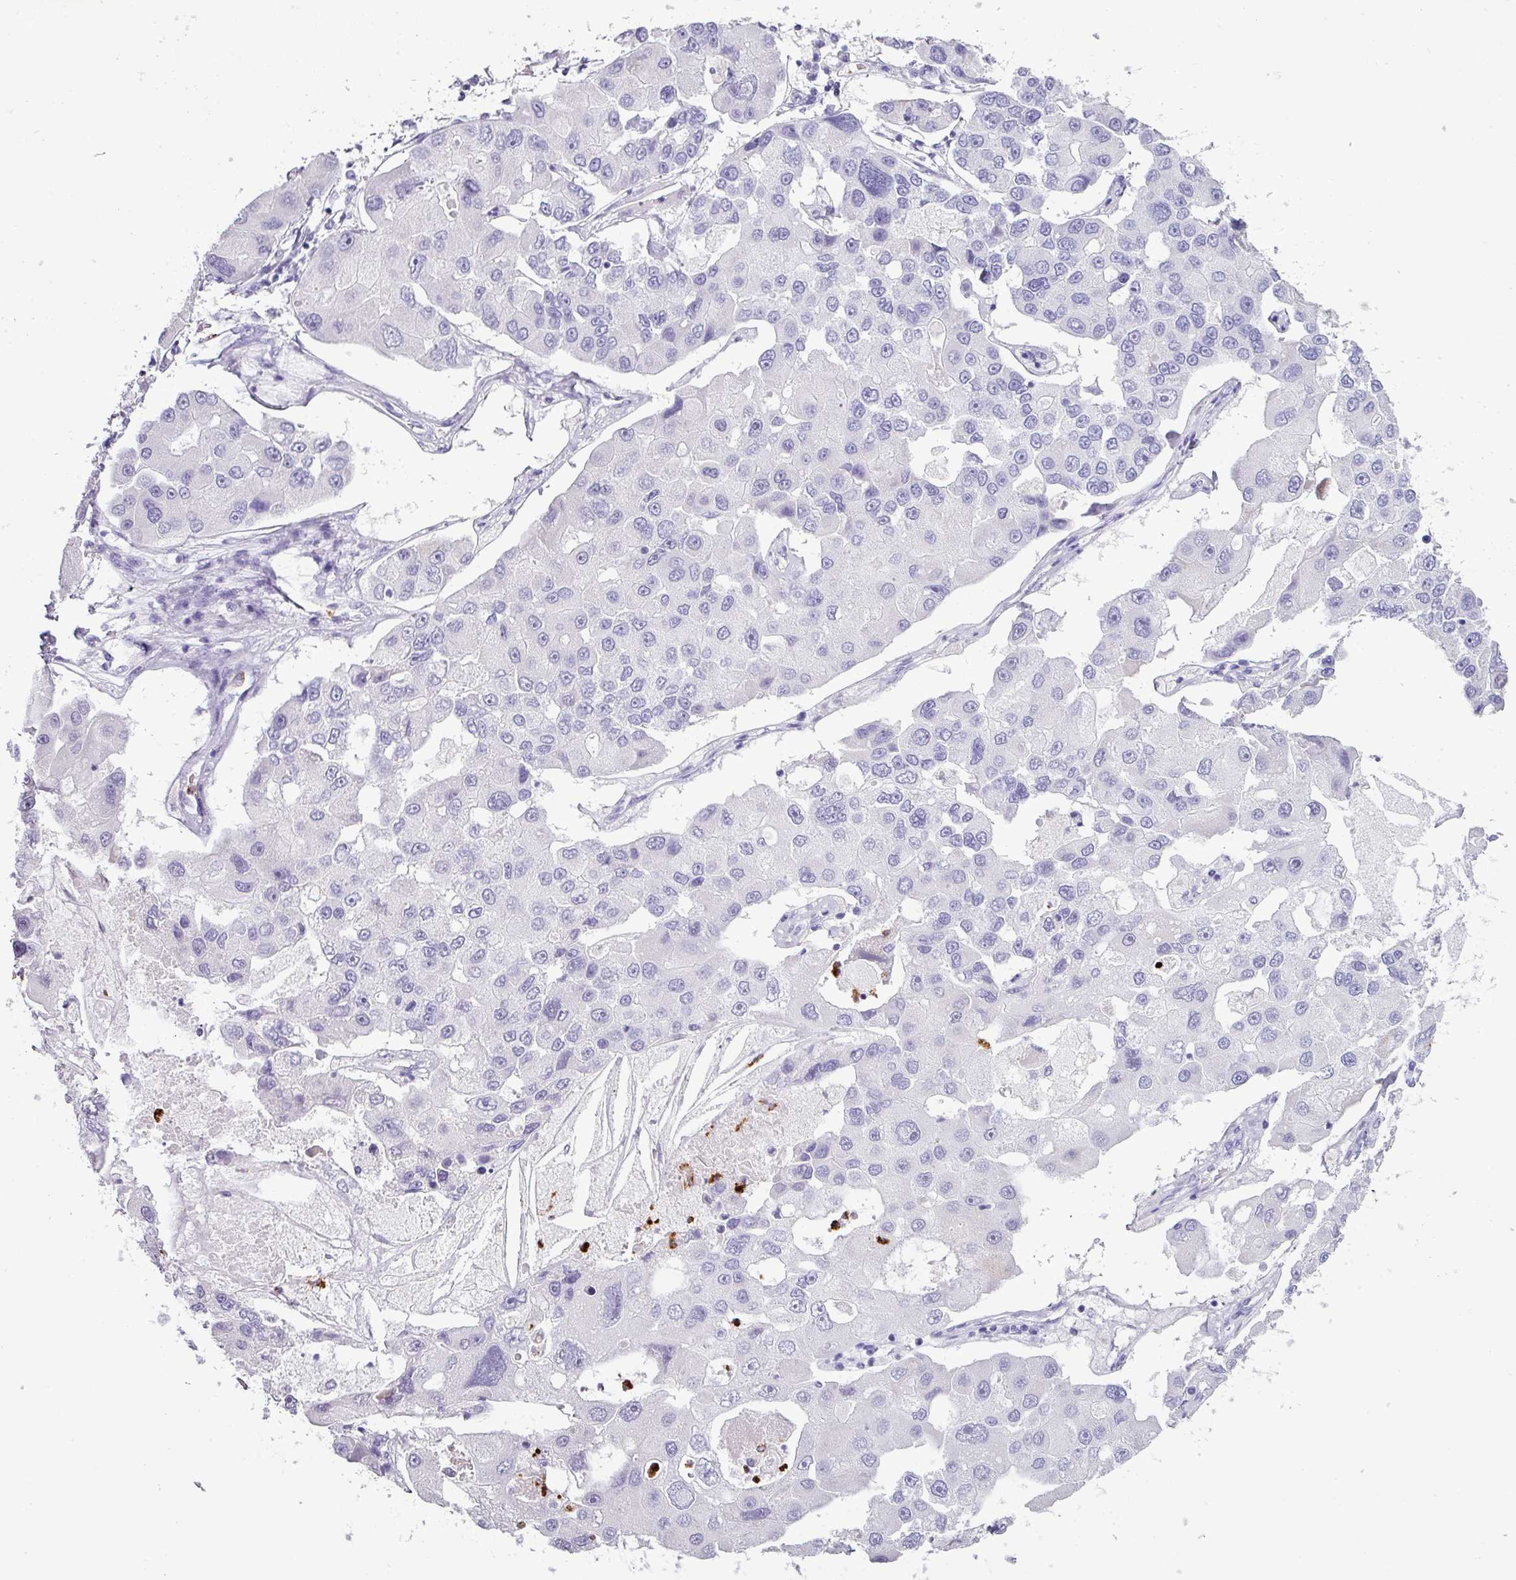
{"staining": {"intensity": "negative", "quantity": "none", "location": "none"}, "tissue": "lung cancer", "cell_type": "Tumor cells", "image_type": "cancer", "snomed": [{"axis": "morphology", "description": "Adenocarcinoma, NOS"}, {"axis": "topography", "description": "Lung"}], "caption": "DAB immunohistochemical staining of human lung adenocarcinoma shows no significant positivity in tumor cells.", "gene": "CTSG", "patient": {"sex": "female", "age": 54}}